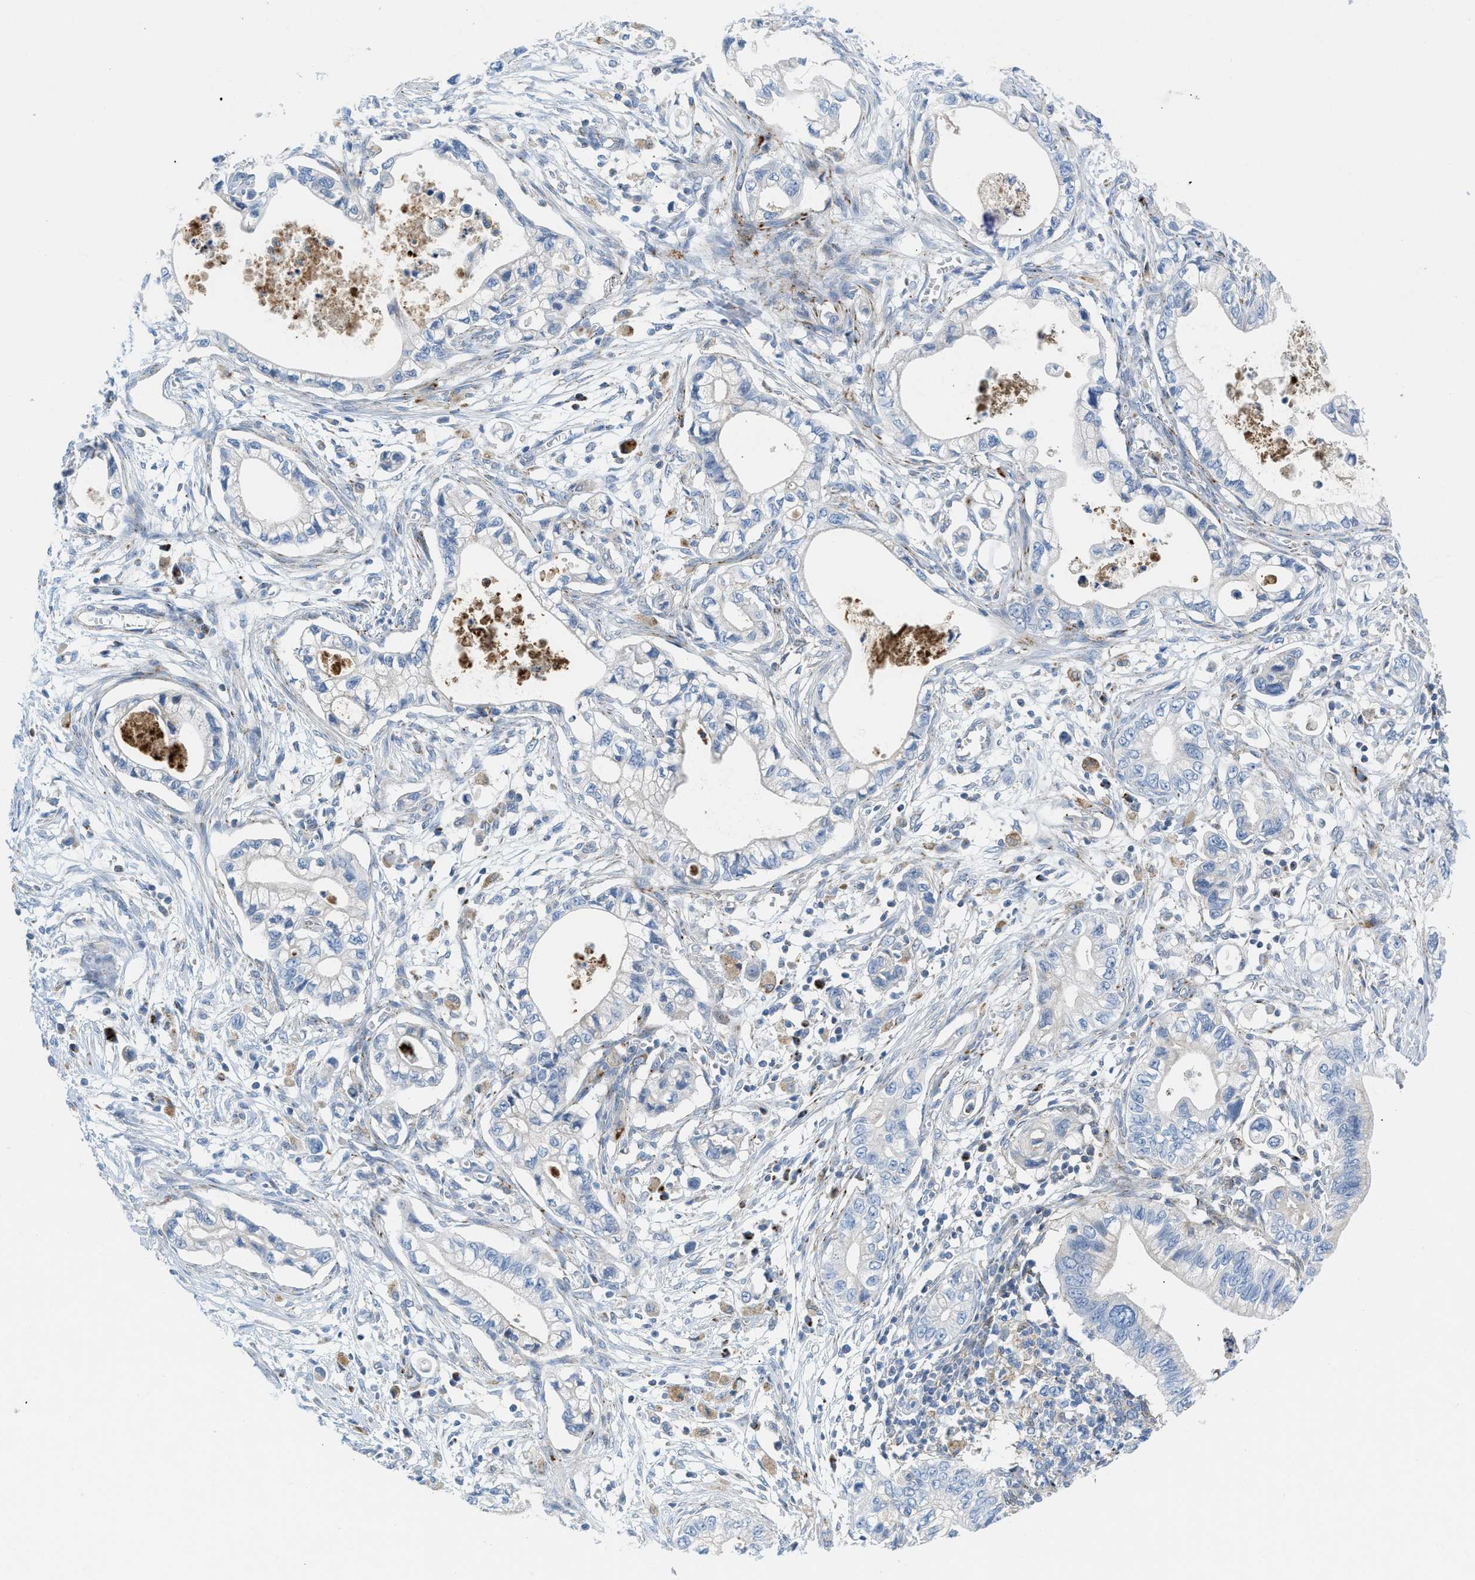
{"staining": {"intensity": "moderate", "quantity": "<25%", "location": "cytoplasmic/membranous"}, "tissue": "pancreatic cancer", "cell_type": "Tumor cells", "image_type": "cancer", "snomed": [{"axis": "morphology", "description": "Adenocarcinoma, NOS"}, {"axis": "topography", "description": "Pancreas"}], "caption": "The micrograph reveals a brown stain indicating the presence of a protein in the cytoplasmic/membranous of tumor cells in pancreatic cancer (adenocarcinoma). (brown staining indicates protein expression, while blue staining denotes nuclei).", "gene": "RBBP9", "patient": {"sex": "male", "age": 56}}